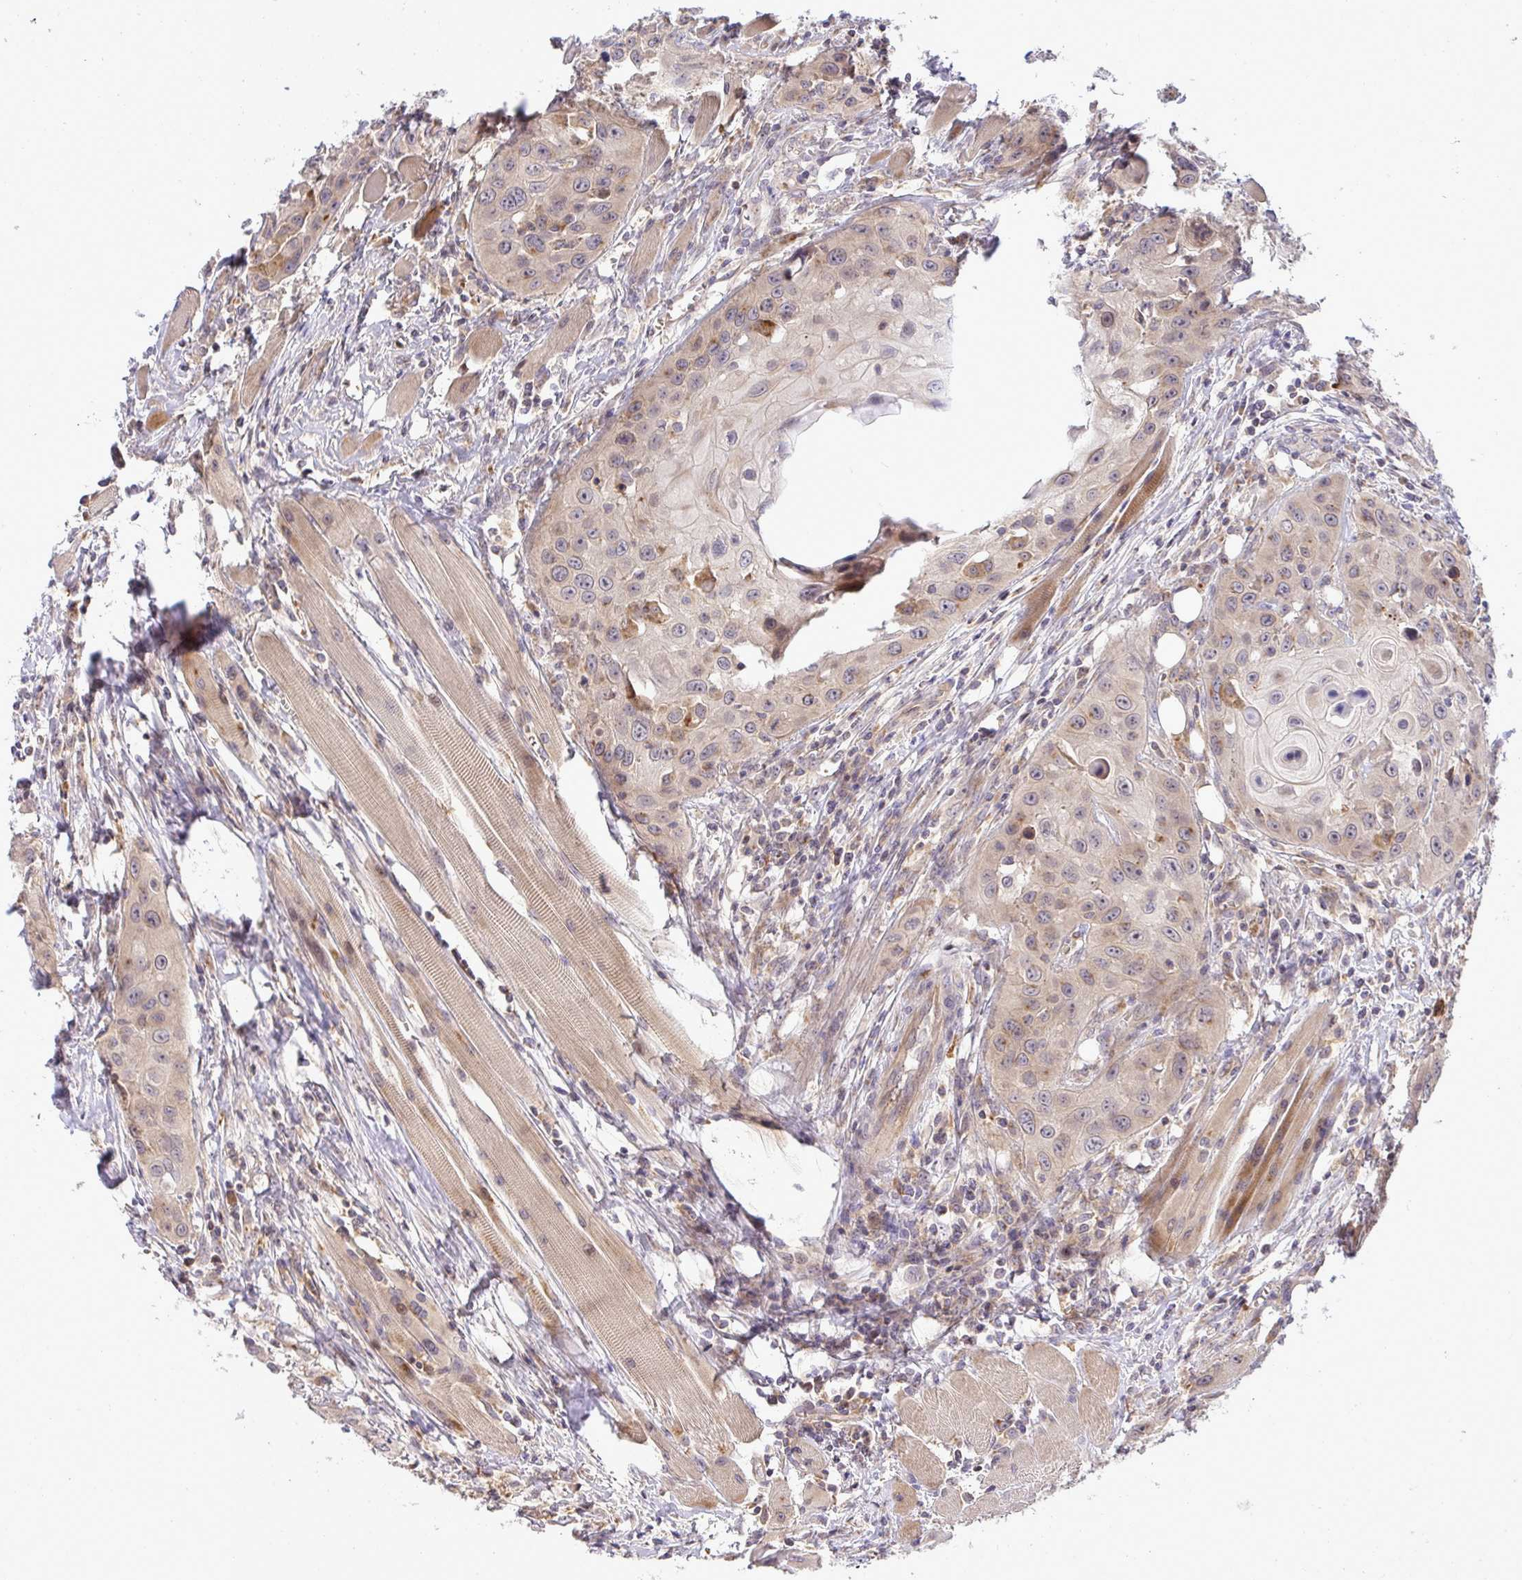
{"staining": {"intensity": "moderate", "quantity": "<25%", "location": "cytoplasmic/membranous"}, "tissue": "head and neck cancer", "cell_type": "Tumor cells", "image_type": "cancer", "snomed": [{"axis": "morphology", "description": "Squamous cell carcinoma, NOS"}, {"axis": "topography", "description": "Oral tissue"}, {"axis": "topography", "description": "Head-Neck"}], "caption": "Tumor cells reveal moderate cytoplasmic/membranous staining in approximately <25% of cells in head and neck cancer (squamous cell carcinoma).", "gene": "SLC9A6", "patient": {"sex": "male", "age": 58}}